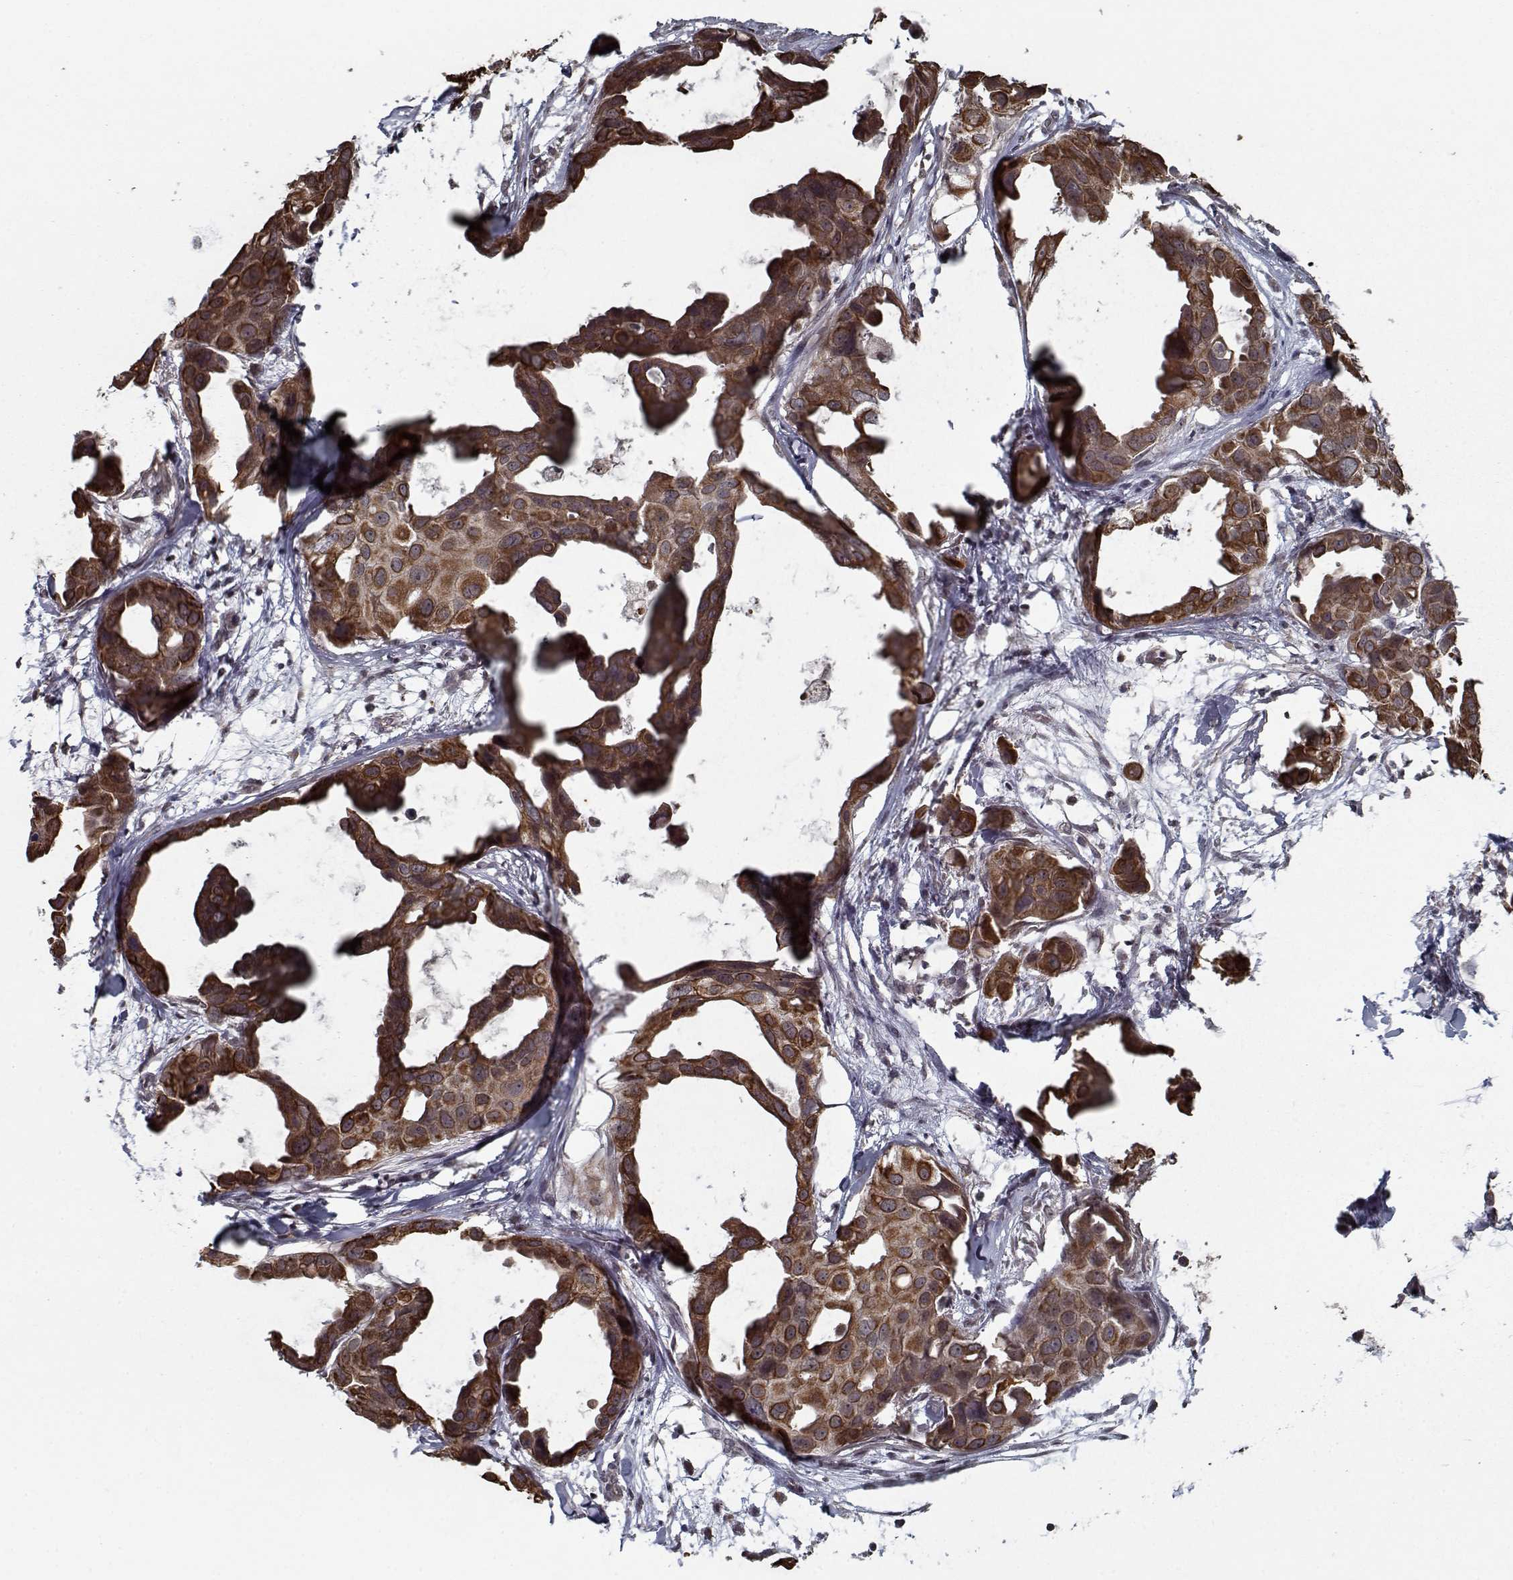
{"staining": {"intensity": "strong", "quantity": ">75%", "location": "cytoplasmic/membranous"}, "tissue": "breast cancer", "cell_type": "Tumor cells", "image_type": "cancer", "snomed": [{"axis": "morphology", "description": "Duct carcinoma"}, {"axis": "topography", "description": "Breast"}], "caption": "Immunohistochemical staining of intraductal carcinoma (breast) shows high levels of strong cytoplasmic/membranous protein positivity in about >75% of tumor cells.", "gene": "NLK", "patient": {"sex": "female", "age": 38}}